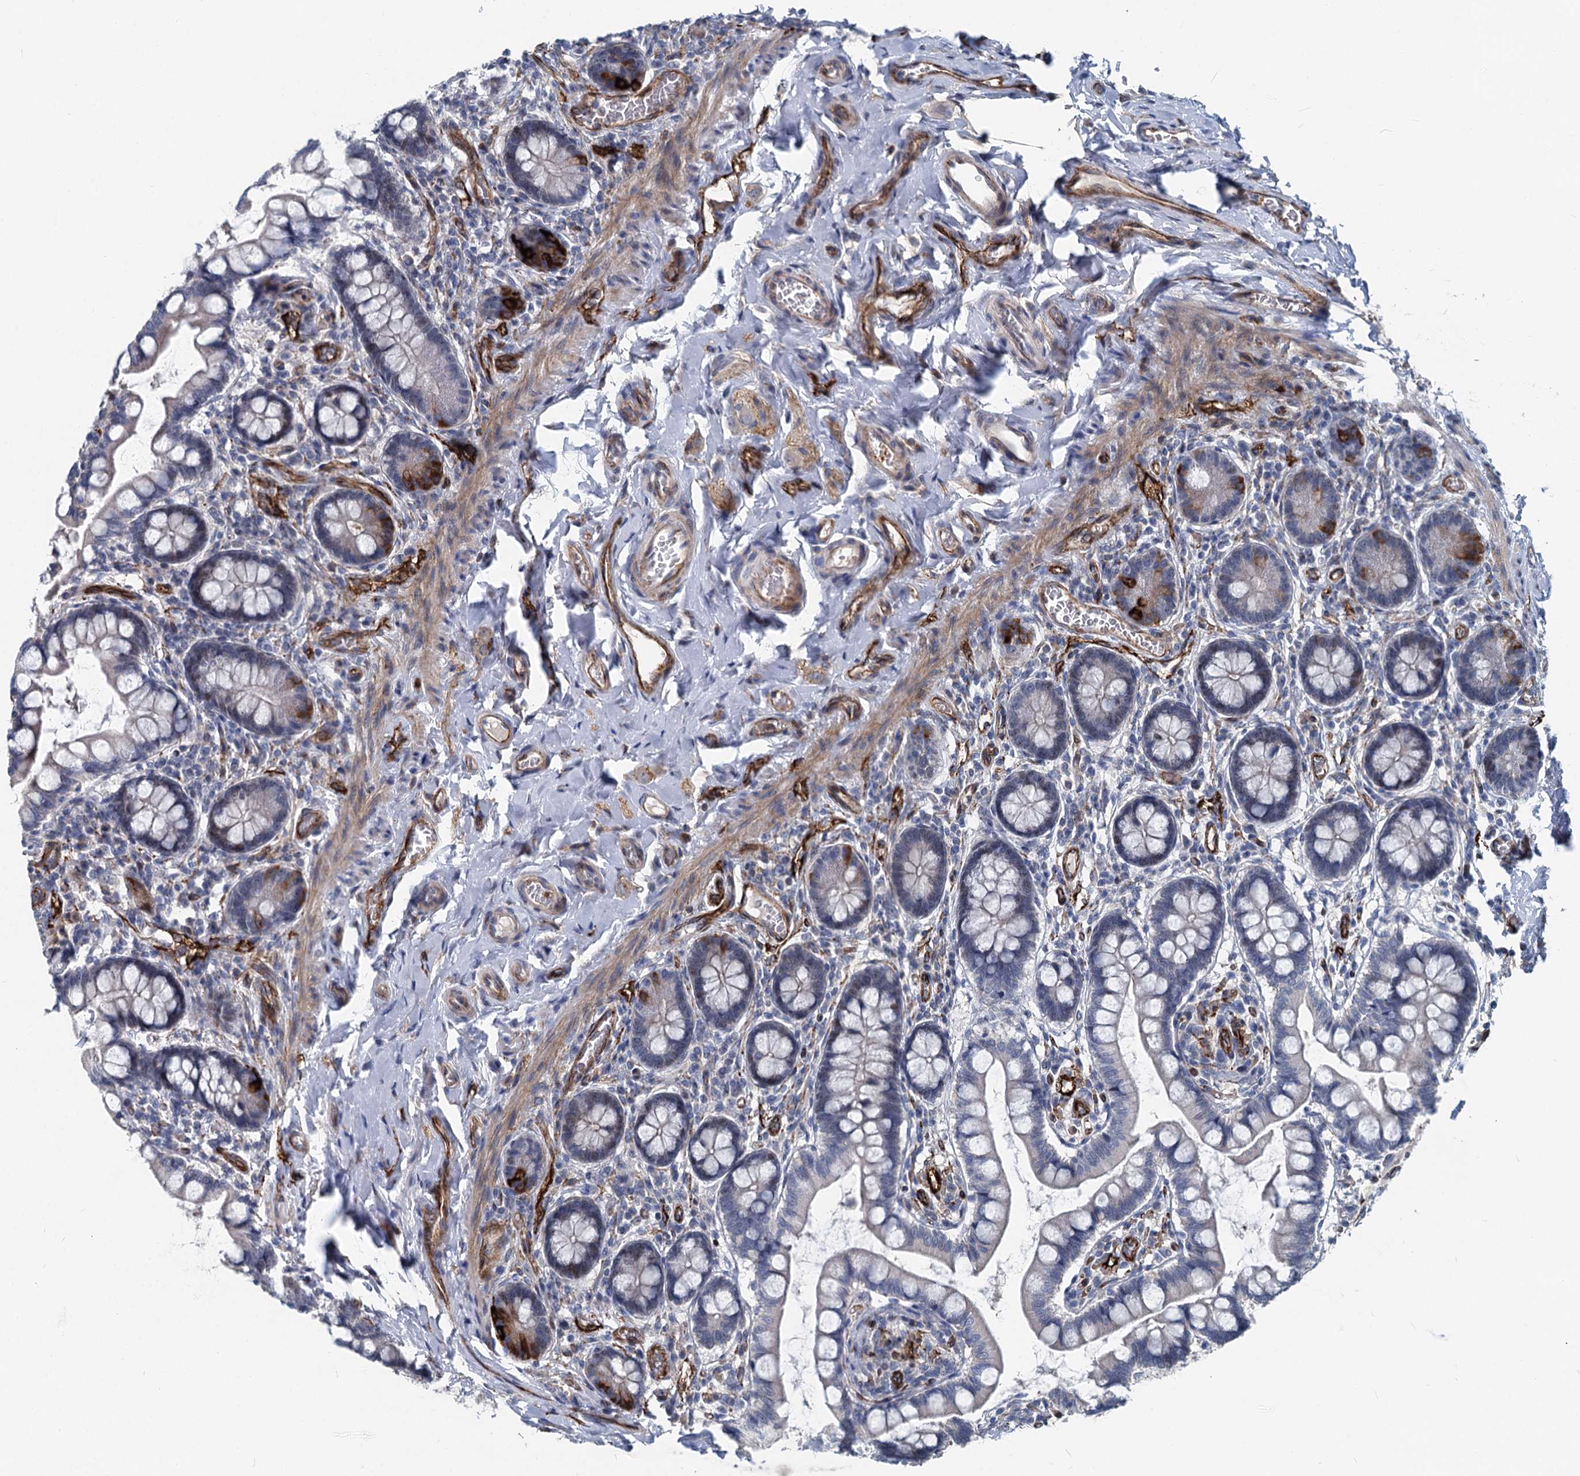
{"staining": {"intensity": "strong", "quantity": "<25%", "location": "cytoplasmic/membranous,nuclear"}, "tissue": "small intestine", "cell_type": "Glandular cells", "image_type": "normal", "snomed": [{"axis": "morphology", "description": "Normal tissue, NOS"}, {"axis": "topography", "description": "Small intestine"}], "caption": "A medium amount of strong cytoplasmic/membranous,nuclear staining is present in about <25% of glandular cells in normal small intestine. The staining was performed using DAB (3,3'-diaminobenzidine), with brown indicating positive protein expression. Nuclei are stained blue with hematoxylin.", "gene": "ASXL3", "patient": {"sex": "male", "age": 52}}